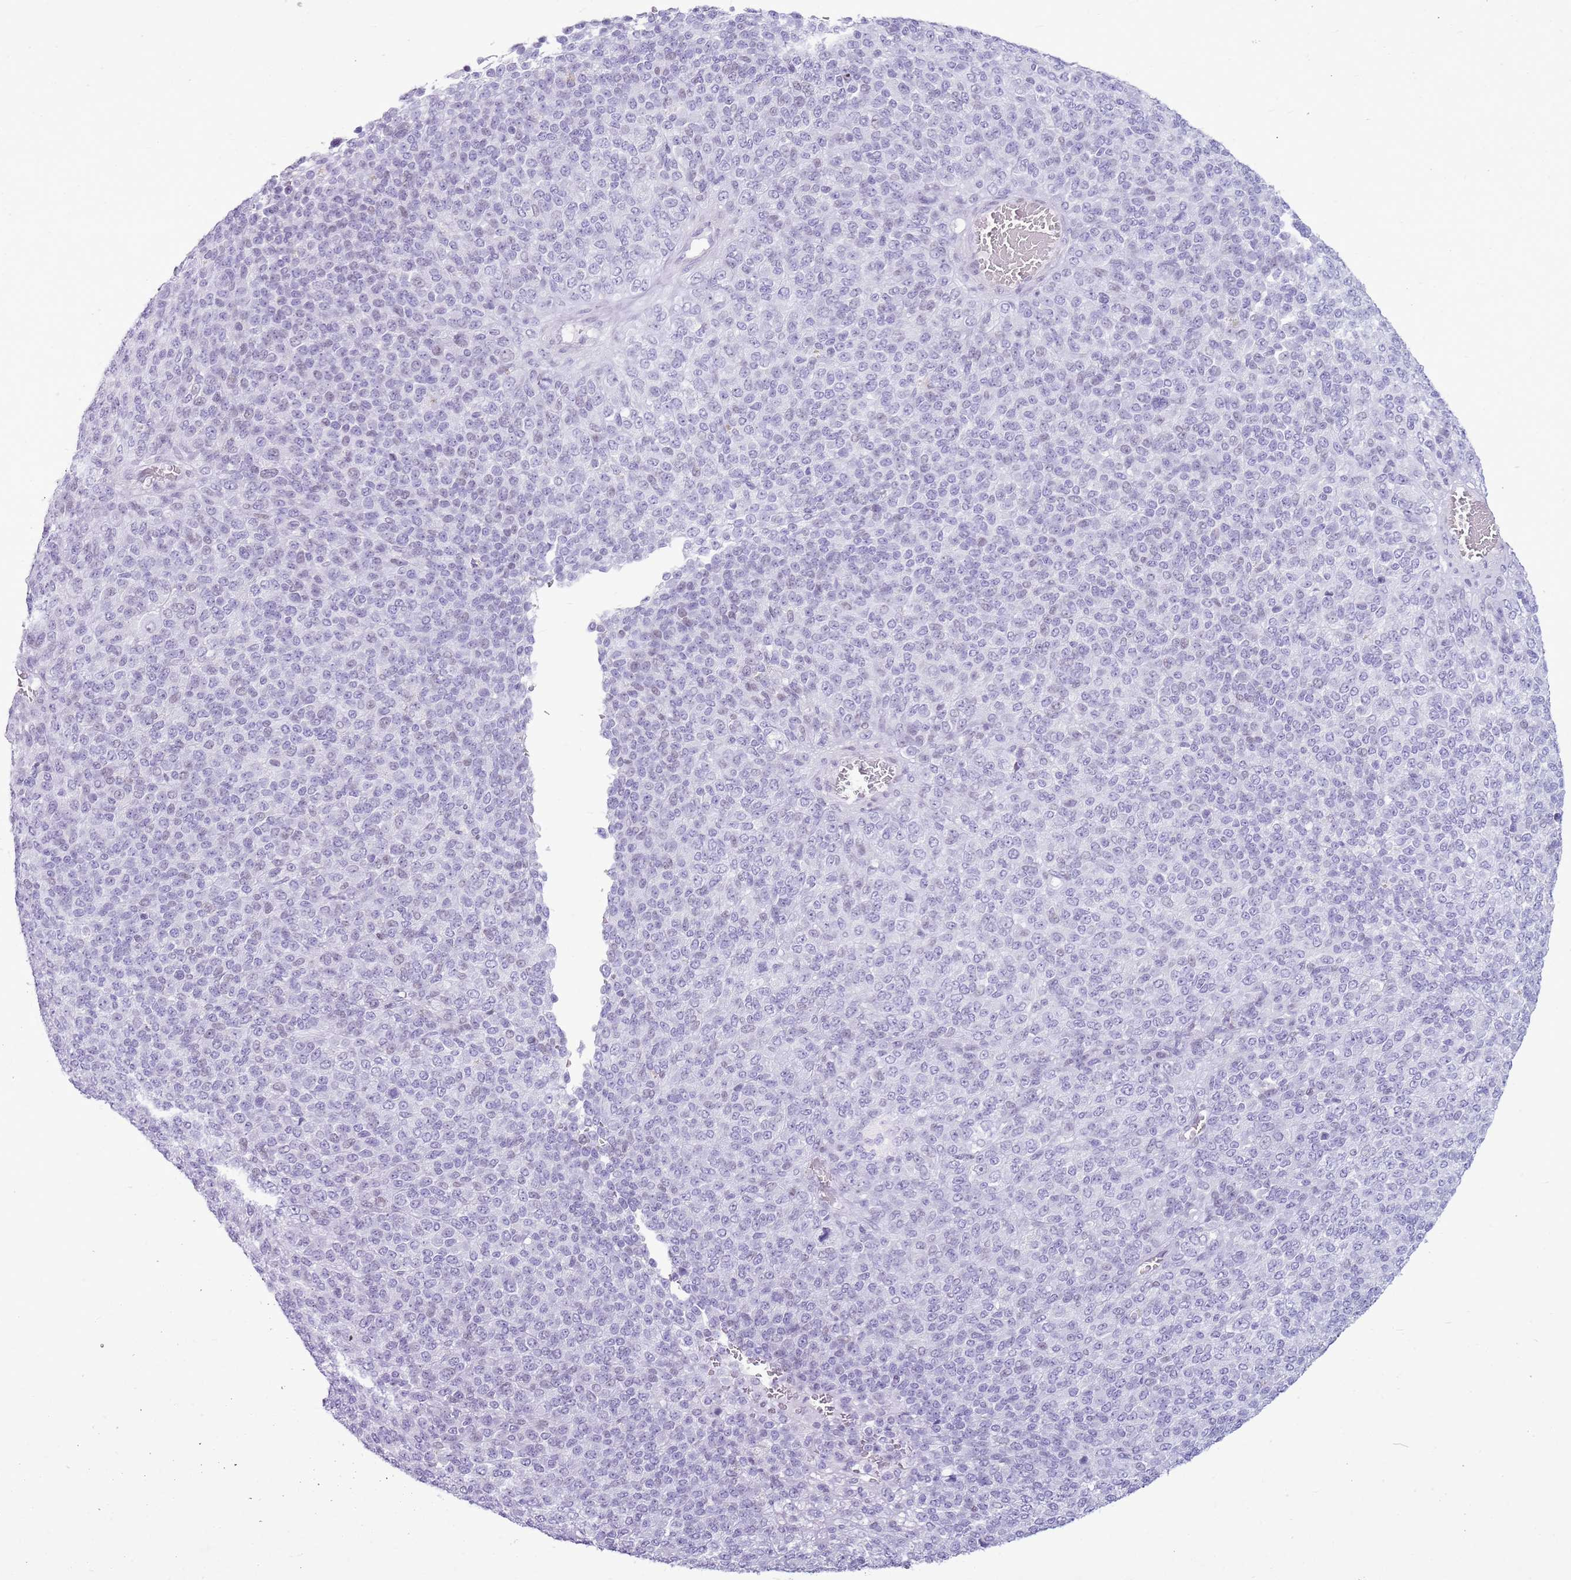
{"staining": {"intensity": "negative", "quantity": "none", "location": "none"}, "tissue": "melanoma", "cell_type": "Tumor cells", "image_type": "cancer", "snomed": [{"axis": "morphology", "description": "Malignant melanoma, Metastatic site"}, {"axis": "topography", "description": "Brain"}], "caption": "Malignant melanoma (metastatic site) was stained to show a protein in brown. There is no significant positivity in tumor cells.", "gene": "ASIP", "patient": {"sex": "female", "age": 56}}